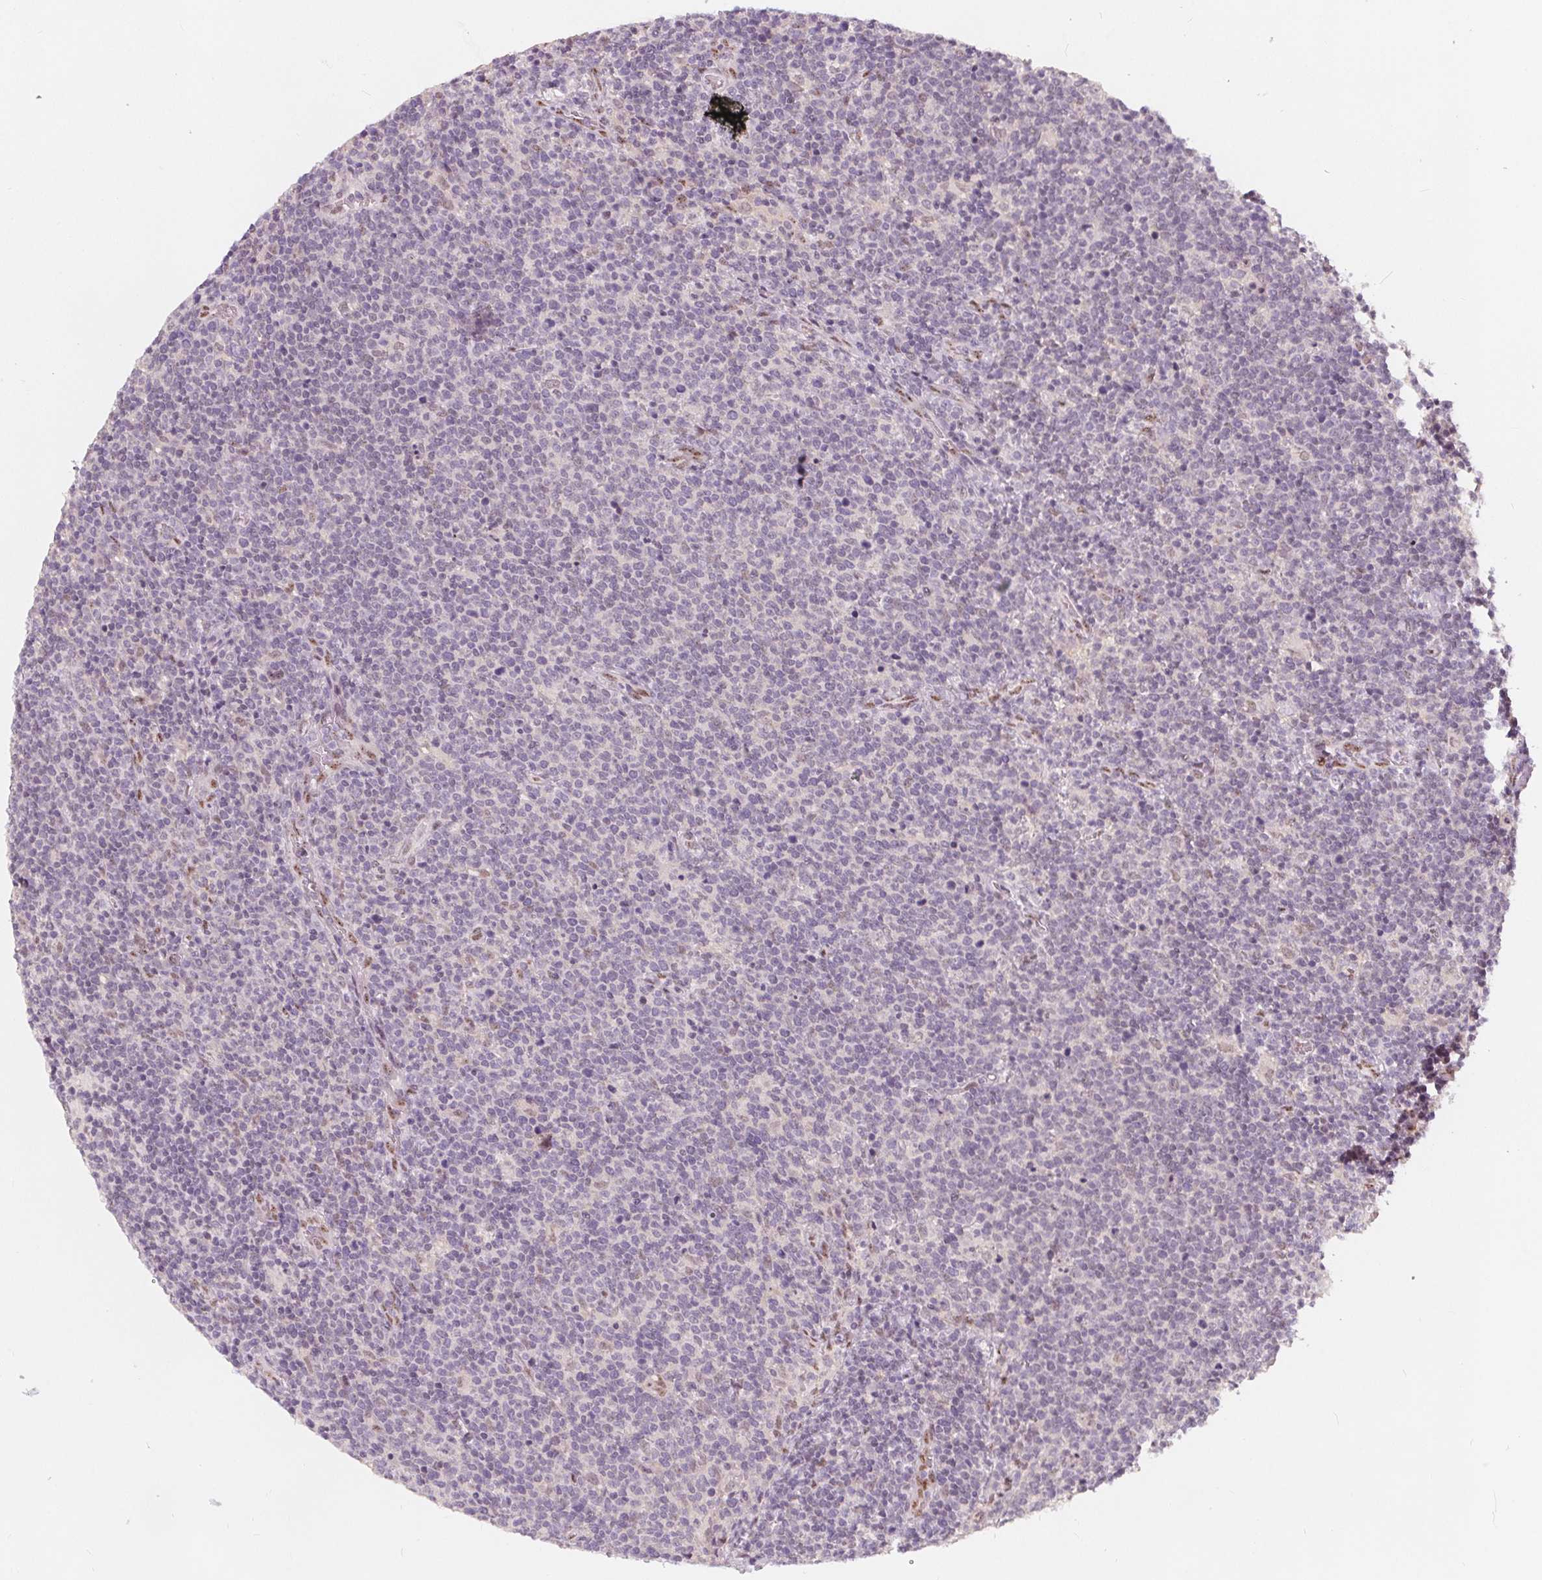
{"staining": {"intensity": "negative", "quantity": "none", "location": "none"}, "tissue": "lymphoma", "cell_type": "Tumor cells", "image_type": "cancer", "snomed": [{"axis": "morphology", "description": "Malignant lymphoma, non-Hodgkin's type, High grade"}, {"axis": "topography", "description": "Lymph node"}], "caption": "Immunohistochemistry (IHC) histopathology image of lymphoma stained for a protein (brown), which demonstrates no expression in tumor cells.", "gene": "DRC3", "patient": {"sex": "male", "age": 61}}